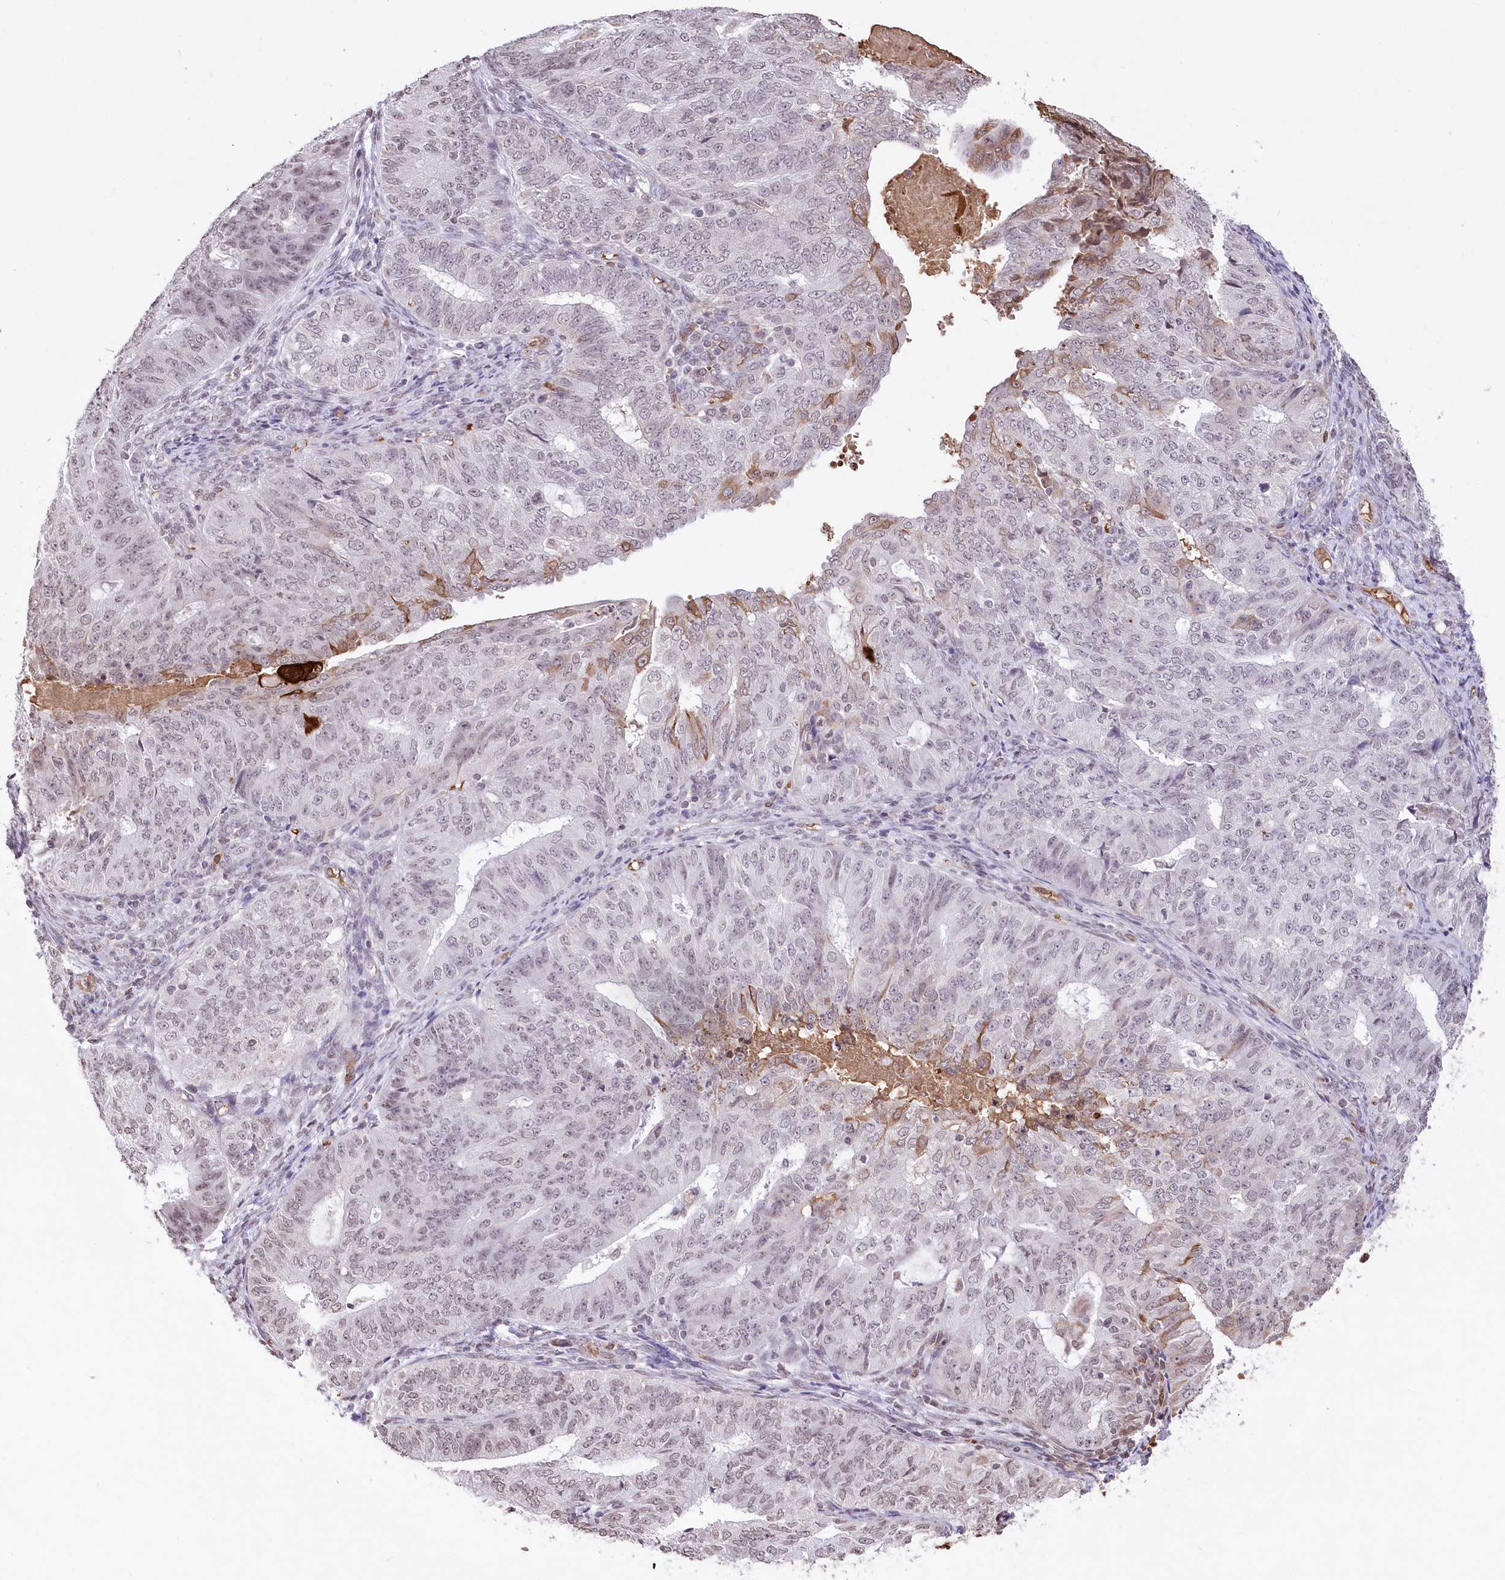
{"staining": {"intensity": "moderate", "quantity": "<25%", "location": "cytoplasmic/membranous"}, "tissue": "endometrial cancer", "cell_type": "Tumor cells", "image_type": "cancer", "snomed": [{"axis": "morphology", "description": "Adenocarcinoma, NOS"}, {"axis": "topography", "description": "Endometrium"}], "caption": "A micrograph showing moderate cytoplasmic/membranous expression in about <25% of tumor cells in endometrial adenocarcinoma, as visualized by brown immunohistochemical staining.", "gene": "RBM27", "patient": {"sex": "female", "age": 32}}